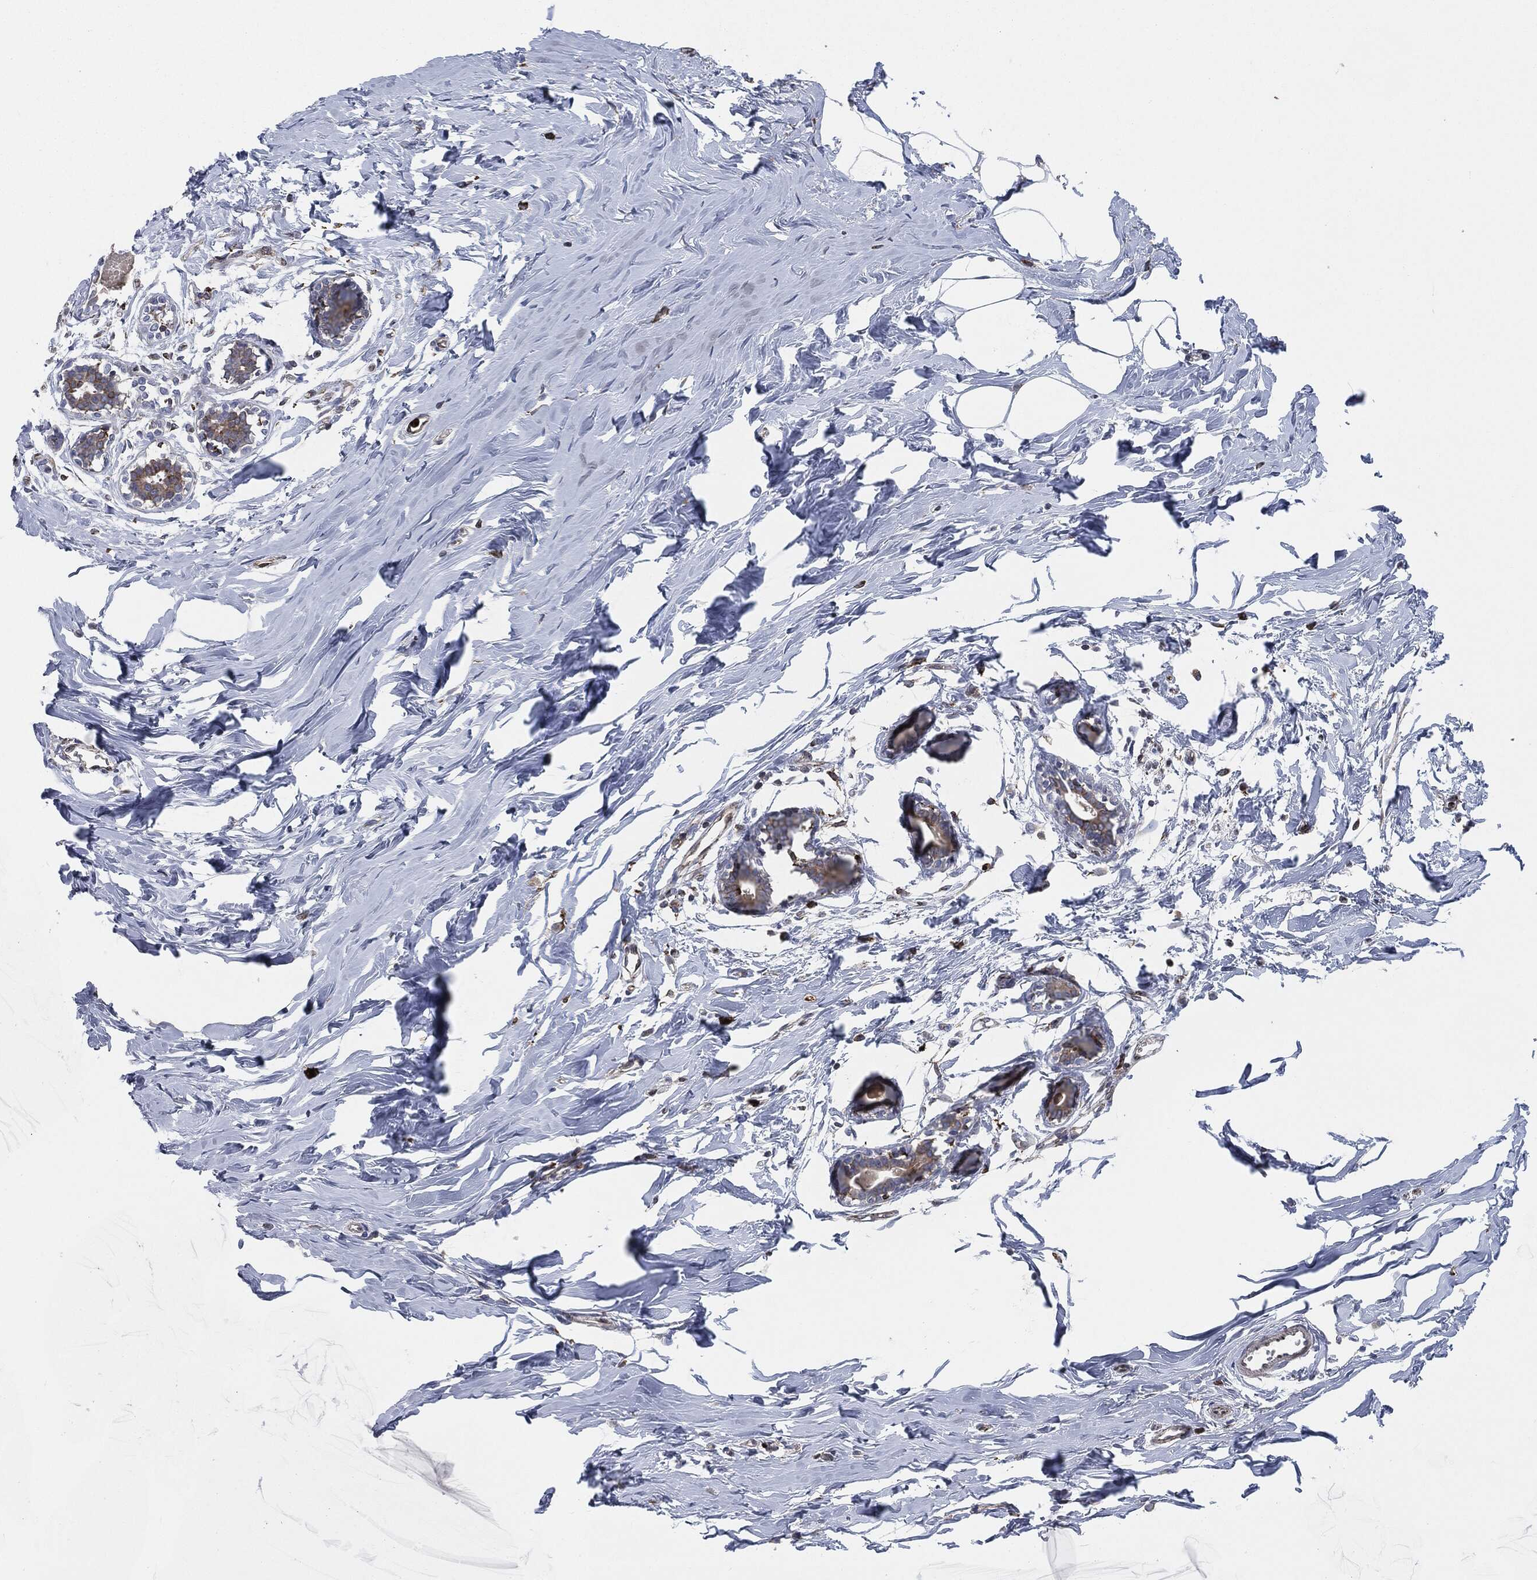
{"staining": {"intensity": "negative", "quantity": "none", "location": "none"}, "tissue": "breast", "cell_type": "Adipocytes", "image_type": "normal", "snomed": [{"axis": "morphology", "description": "Normal tissue, NOS"}, {"axis": "morphology", "description": "Lobular carcinoma, in situ"}, {"axis": "topography", "description": "Breast"}], "caption": "The image shows no staining of adipocytes in unremarkable breast.", "gene": "CALR", "patient": {"sex": "female", "age": 35}}